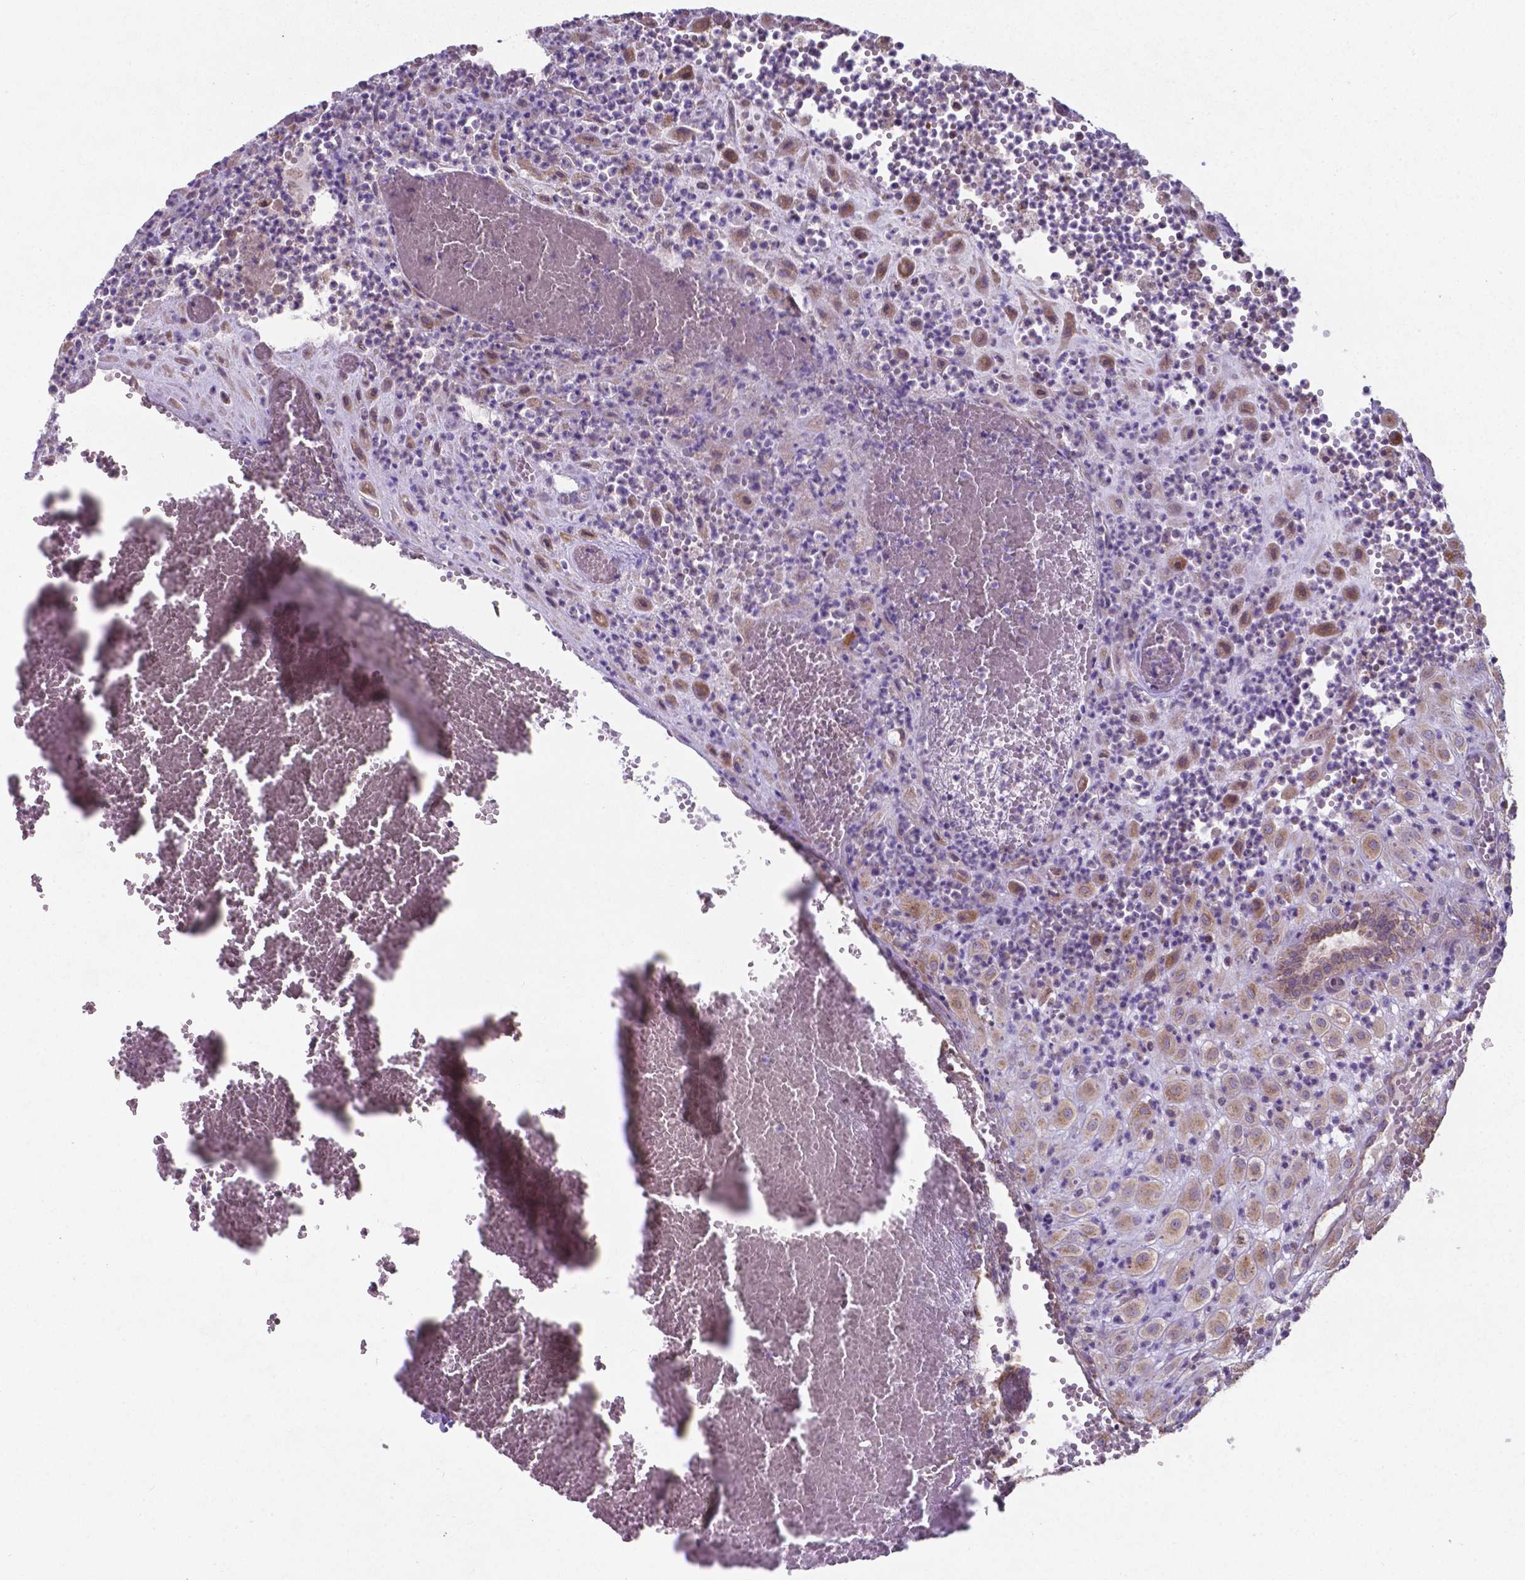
{"staining": {"intensity": "weak", "quantity": "25%-75%", "location": "cytoplasmic/membranous"}, "tissue": "placenta", "cell_type": "Decidual cells", "image_type": "normal", "snomed": [{"axis": "morphology", "description": "Normal tissue, NOS"}, {"axis": "topography", "description": "Placenta"}], "caption": "Brown immunohistochemical staining in benign human placenta shows weak cytoplasmic/membranous expression in approximately 25%-75% of decidual cells.", "gene": "FAM114A1", "patient": {"sex": "female", "age": 24}}